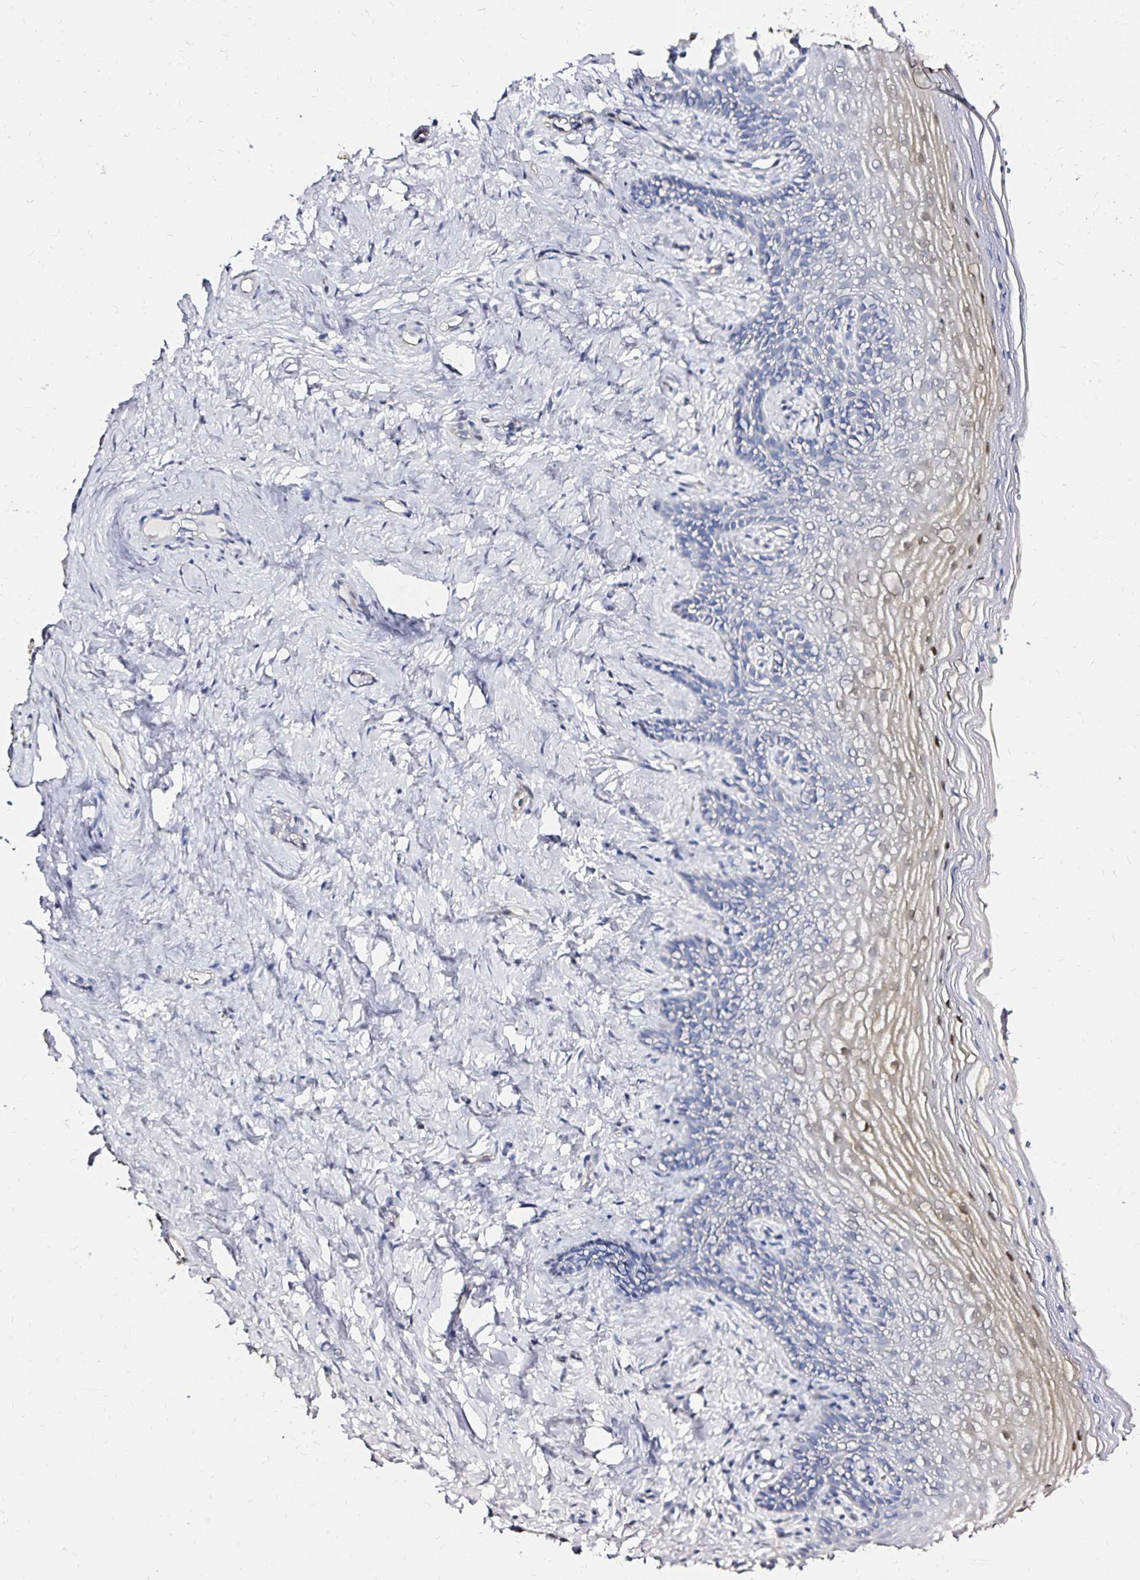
{"staining": {"intensity": "weak", "quantity": "<25%", "location": "nuclear"}, "tissue": "vagina", "cell_type": "Squamous epithelial cells", "image_type": "normal", "snomed": [{"axis": "morphology", "description": "Normal tissue, NOS"}, {"axis": "topography", "description": "Vagina"}], "caption": "This is a histopathology image of IHC staining of normal vagina, which shows no staining in squamous epithelial cells. (DAB immunohistochemistry (IHC) with hematoxylin counter stain).", "gene": "SLC5A1", "patient": {"sex": "female", "age": 45}}